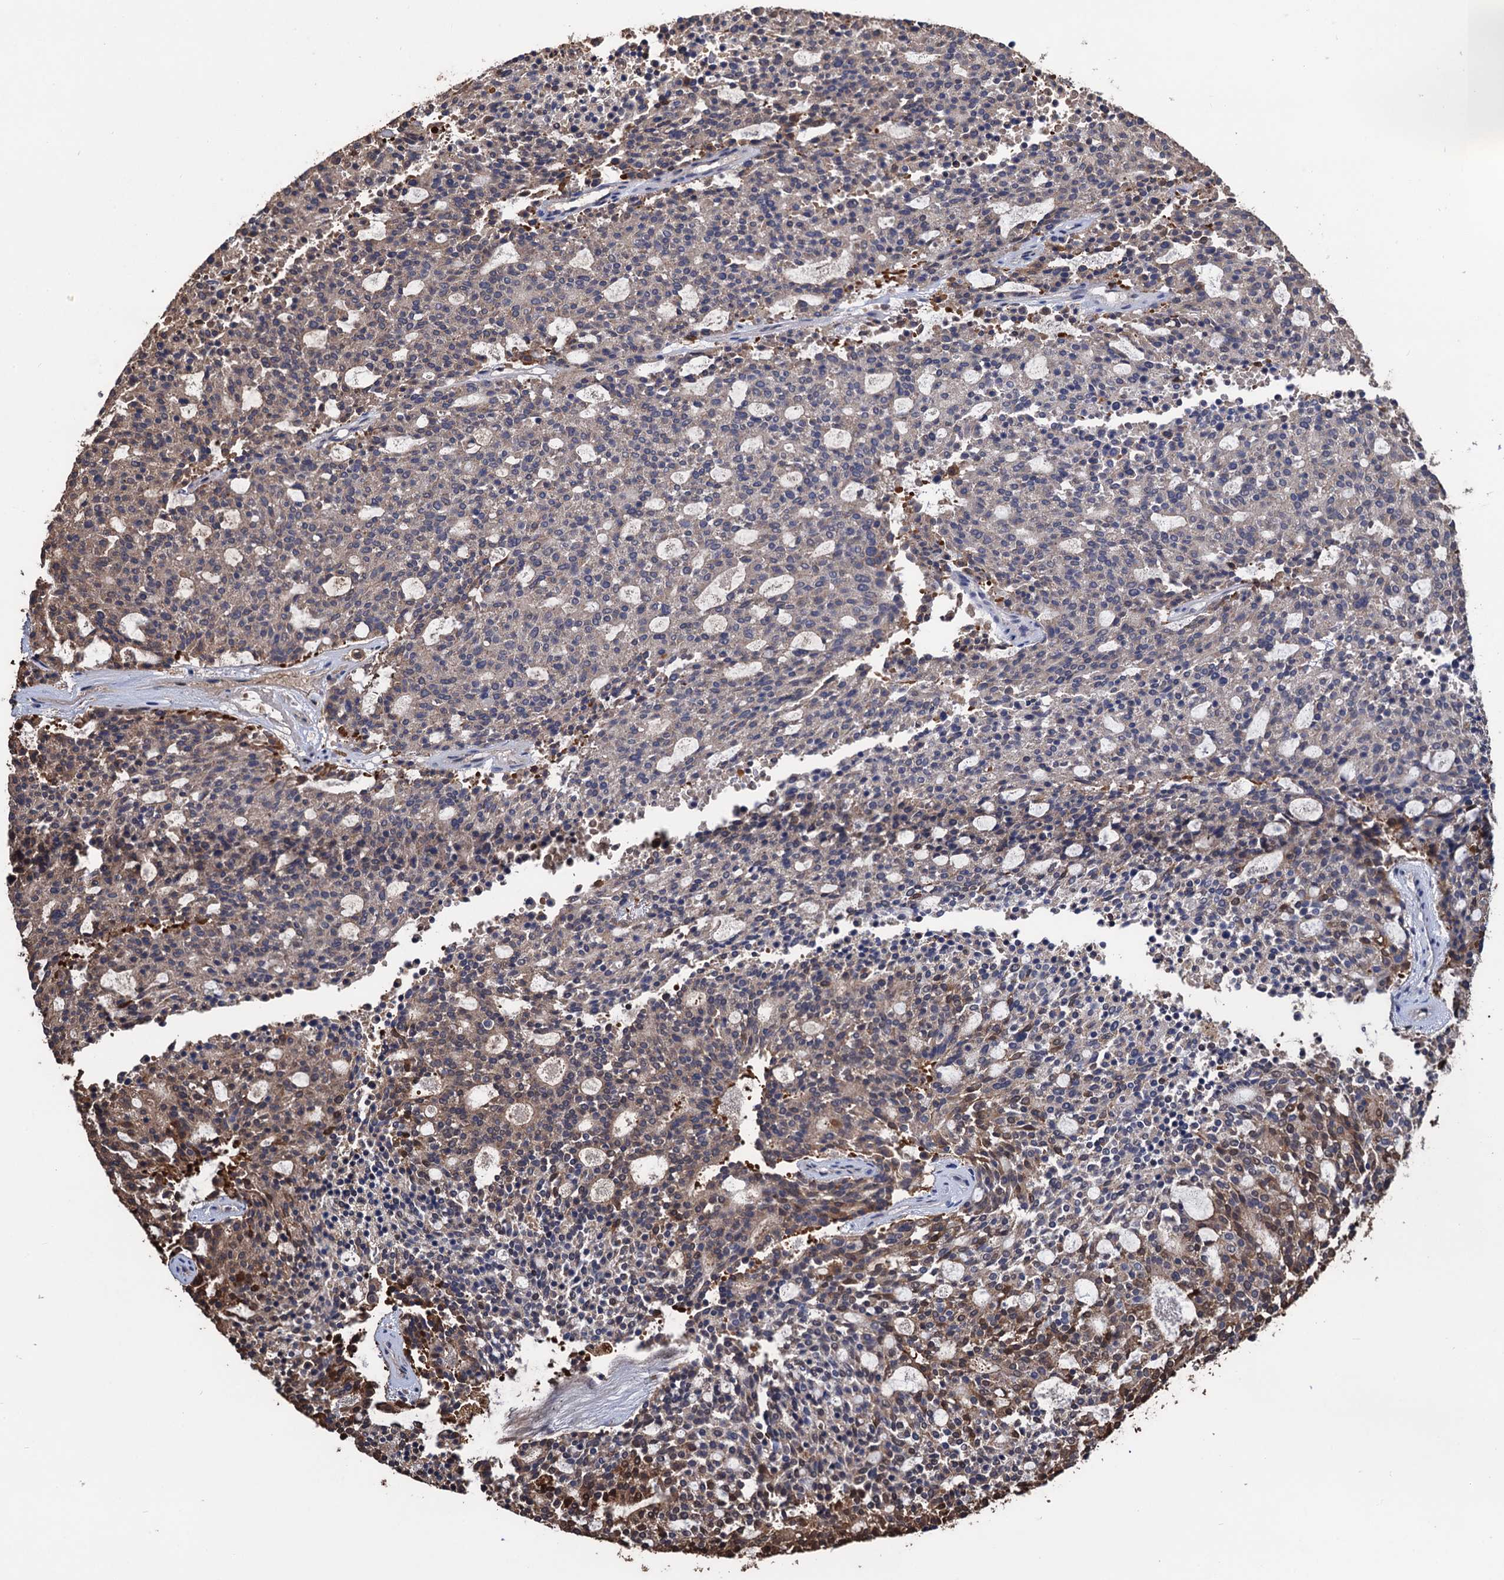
{"staining": {"intensity": "weak", "quantity": "25%-75%", "location": "cytoplasmic/membranous"}, "tissue": "carcinoid", "cell_type": "Tumor cells", "image_type": "cancer", "snomed": [{"axis": "morphology", "description": "Carcinoid, malignant, NOS"}, {"axis": "topography", "description": "Pancreas"}], "caption": "Human carcinoid (malignant) stained with a brown dye demonstrates weak cytoplasmic/membranous positive expression in about 25%-75% of tumor cells.", "gene": "FAM222A", "patient": {"sex": "female", "age": 54}}